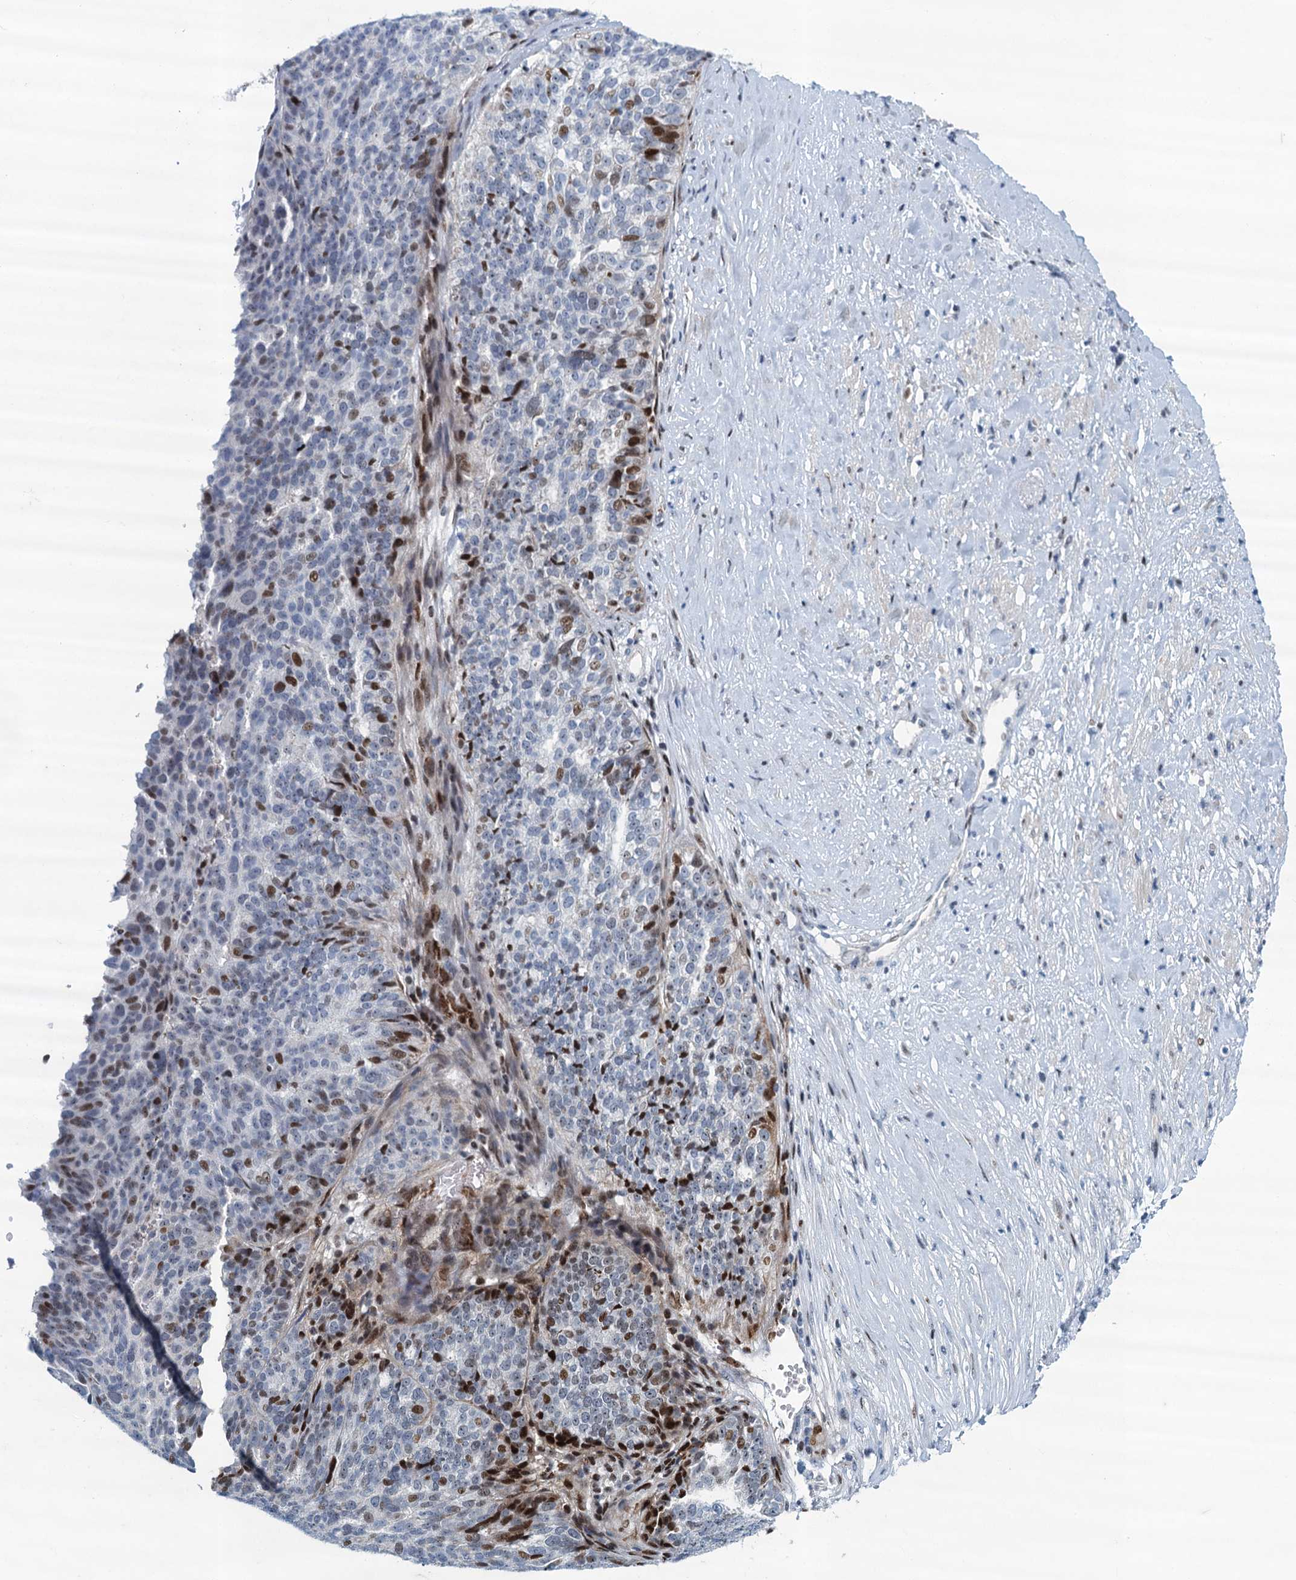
{"staining": {"intensity": "moderate", "quantity": "25%-75%", "location": "nuclear"}, "tissue": "ovarian cancer", "cell_type": "Tumor cells", "image_type": "cancer", "snomed": [{"axis": "morphology", "description": "Cystadenocarcinoma, serous, NOS"}, {"axis": "topography", "description": "Ovary"}], "caption": "Human ovarian serous cystadenocarcinoma stained with a brown dye exhibits moderate nuclear positive positivity in approximately 25%-75% of tumor cells.", "gene": "ANKRD13D", "patient": {"sex": "female", "age": 59}}